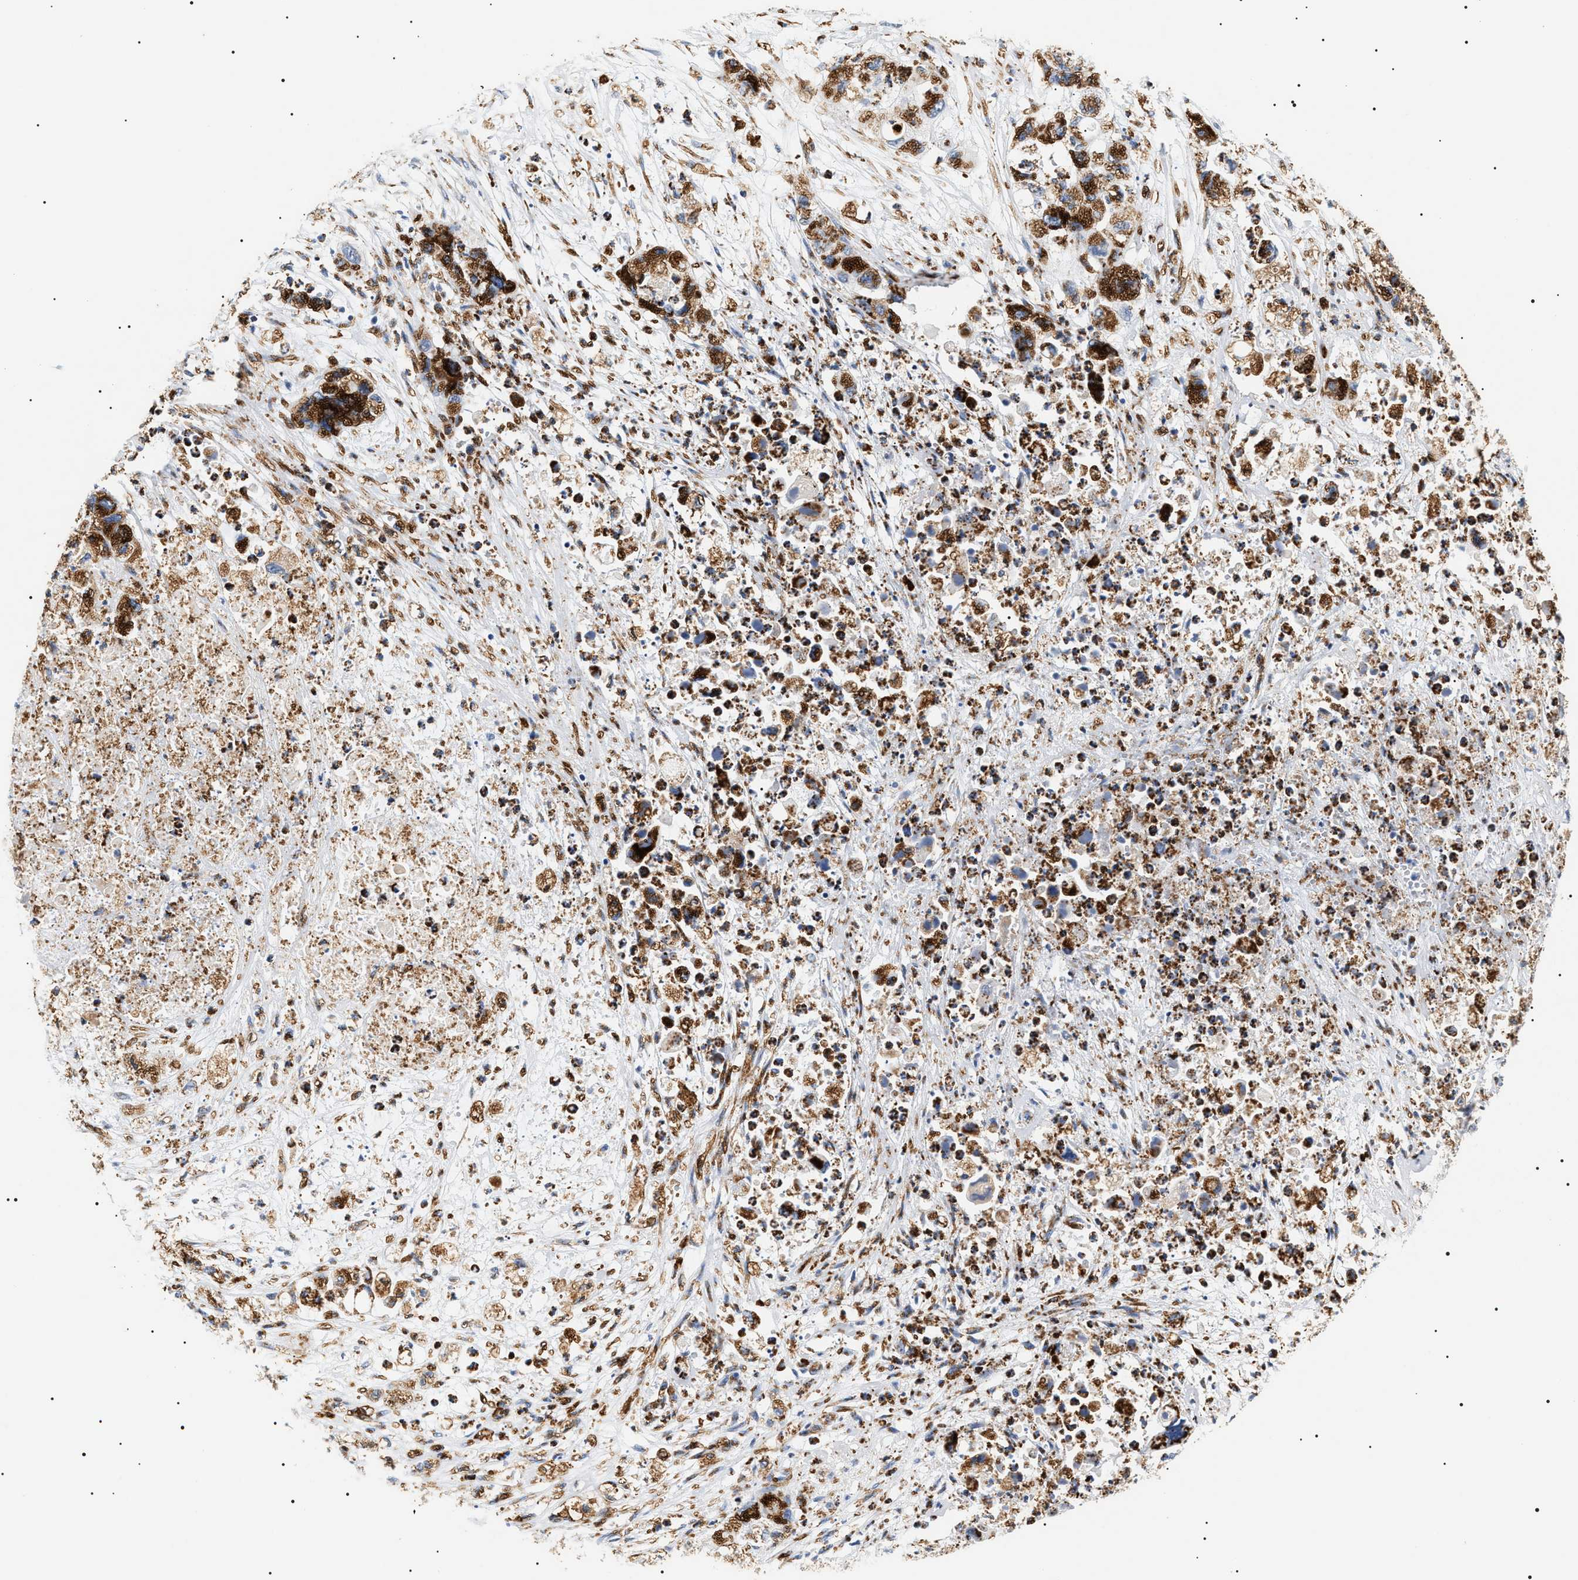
{"staining": {"intensity": "strong", "quantity": "25%-75%", "location": "cytoplasmic/membranous"}, "tissue": "pancreatic cancer", "cell_type": "Tumor cells", "image_type": "cancer", "snomed": [{"axis": "morphology", "description": "Adenocarcinoma, NOS"}, {"axis": "topography", "description": "Pancreas"}], "caption": "Tumor cells demonstrate strong cytoplasmic/membranous expression in about 25%-75% of cells in pancreatic cancer.", "gene": "HSD17B11", "patient": {"sex": "female", "age": 78}}